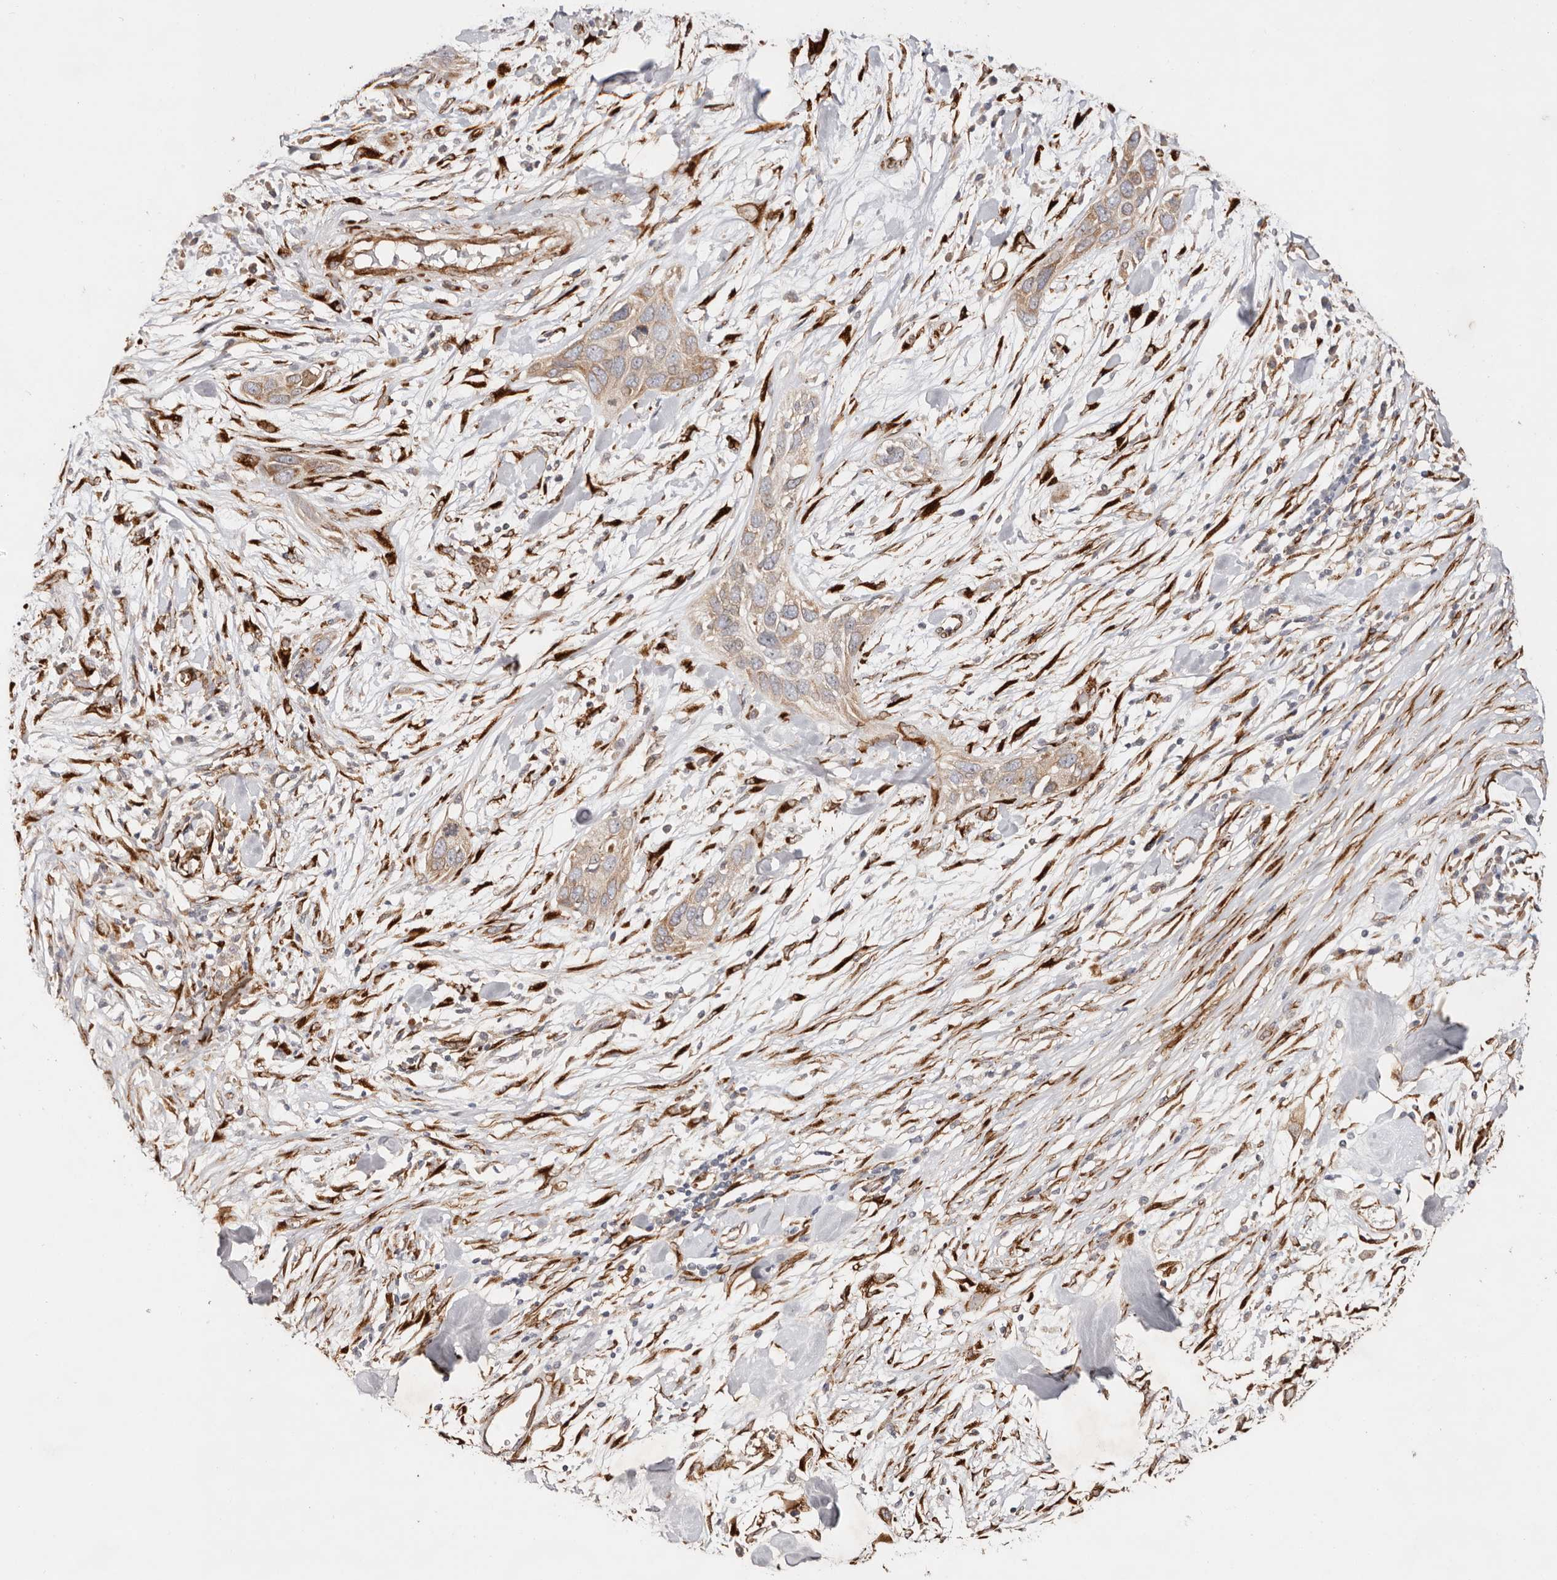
{"staining": {"intensity": "moderate", "quantity": ">75%", "location": "cytoplasmic/membranous"}, "tissue": "pancreatic cancer", "cell_type": "Tumor cells", "image_type": "cancer", "snomed": [{"axis": "morphology", "description": "Adenocarcinoma, NOS"}, {"axis": "topography", "description": "Pancreas"}], "caption": "Moderate cytoplasmic/membranous positivity is identified in approximately >75% of tumor cells in pancreatic adenocarcinoma.", "gene": "SERPINH1", "patient": {"sex": "female", "age": 60}}